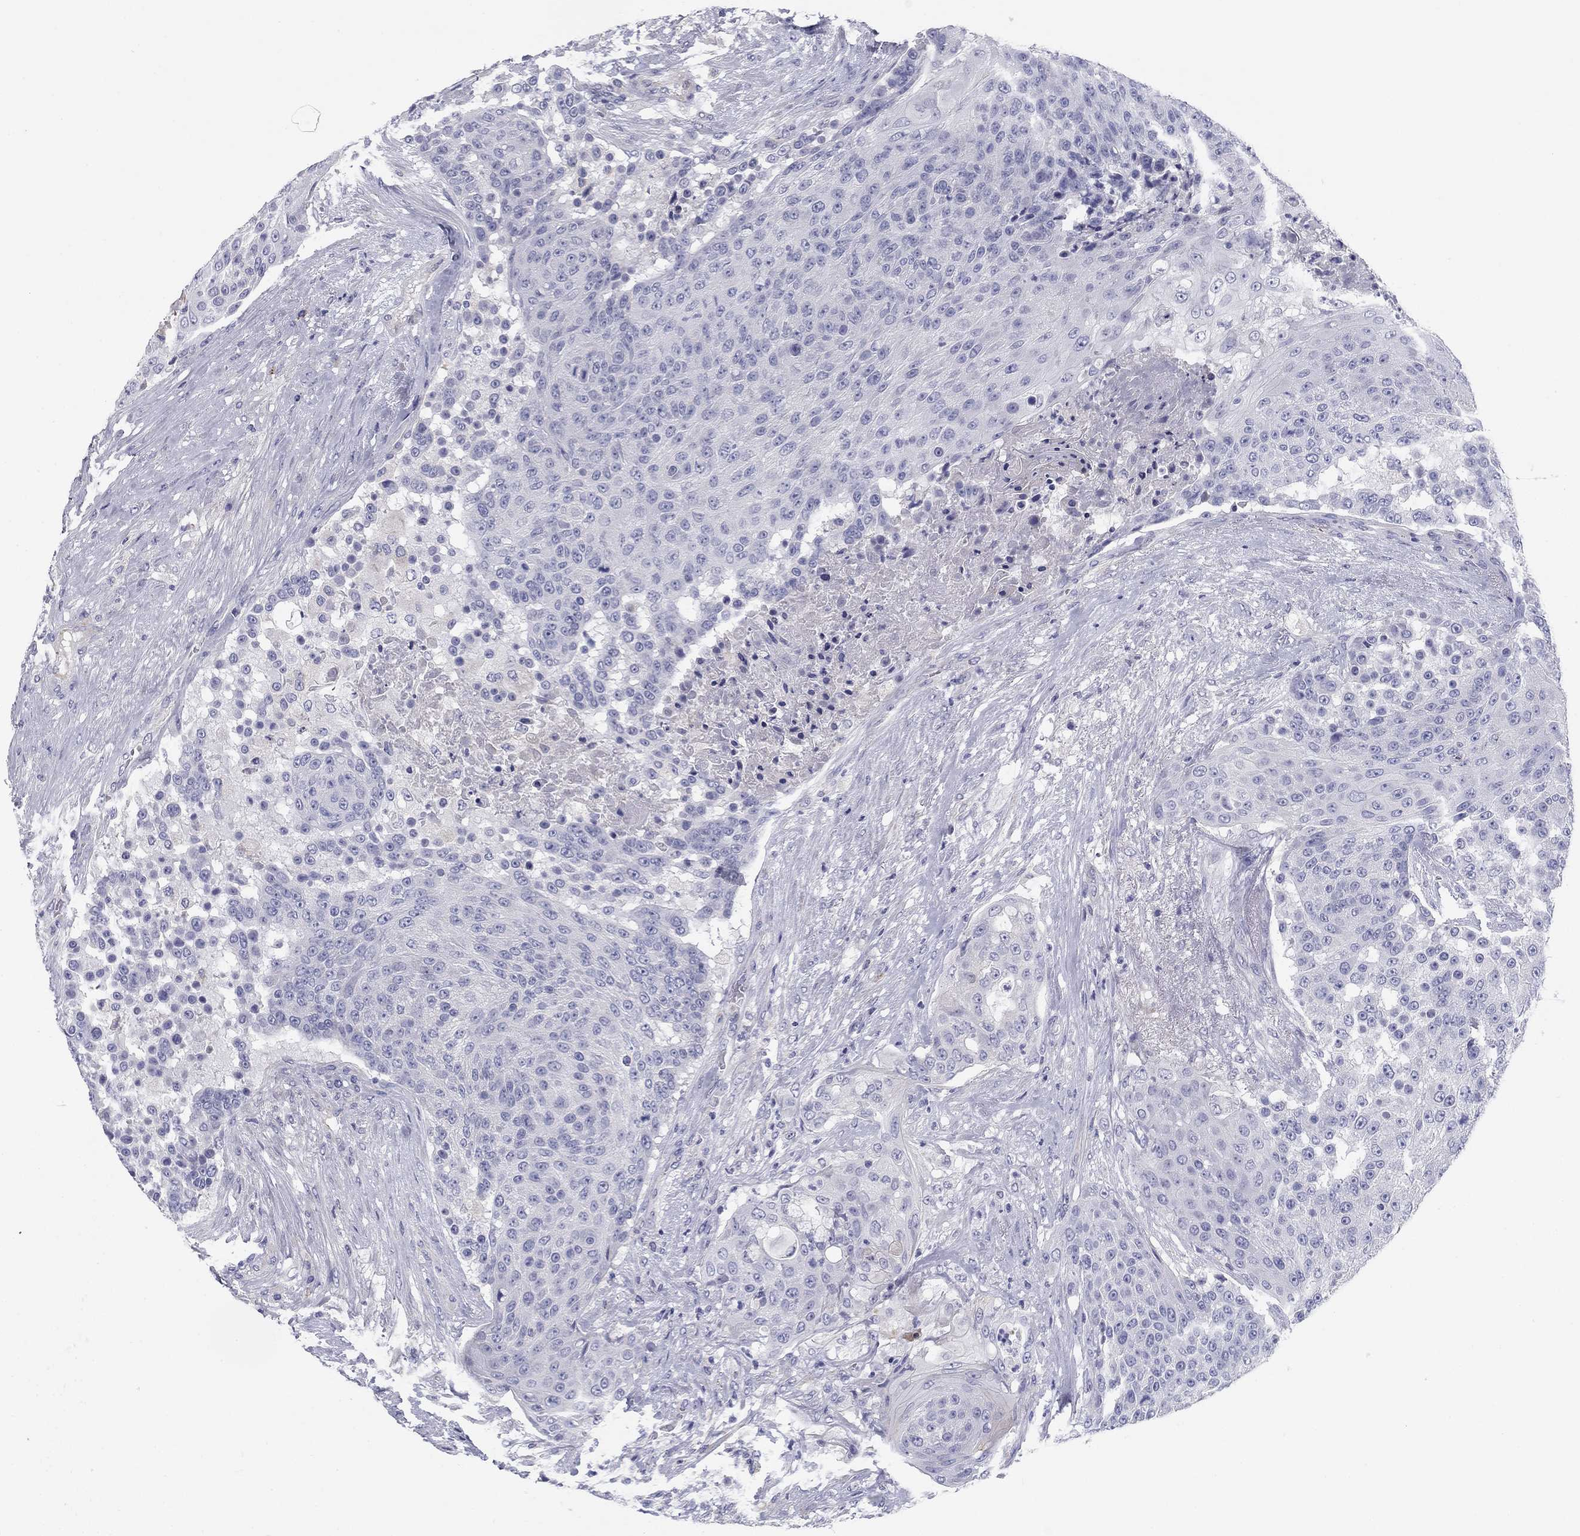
{"staining": {"intensity": "negative", "quantity": "none", "location": "none"}, "tissue": "urothelial cancer", "cell_type": "Tumor cells", "image_type": "cancer", "snomed": [{"axis": "morphology", "description": "Urothelial carcinoma, High grade"}, {"axis": "topography", "description": "Urinary bladder"}], "caption": "Human urothelial carcinoma (high-grade) stained for a protein using IHC demonstrates no positivity in tumor cells.", "gene": "SEPTIN3", "patient": {"sex": "female", "age": 63}}